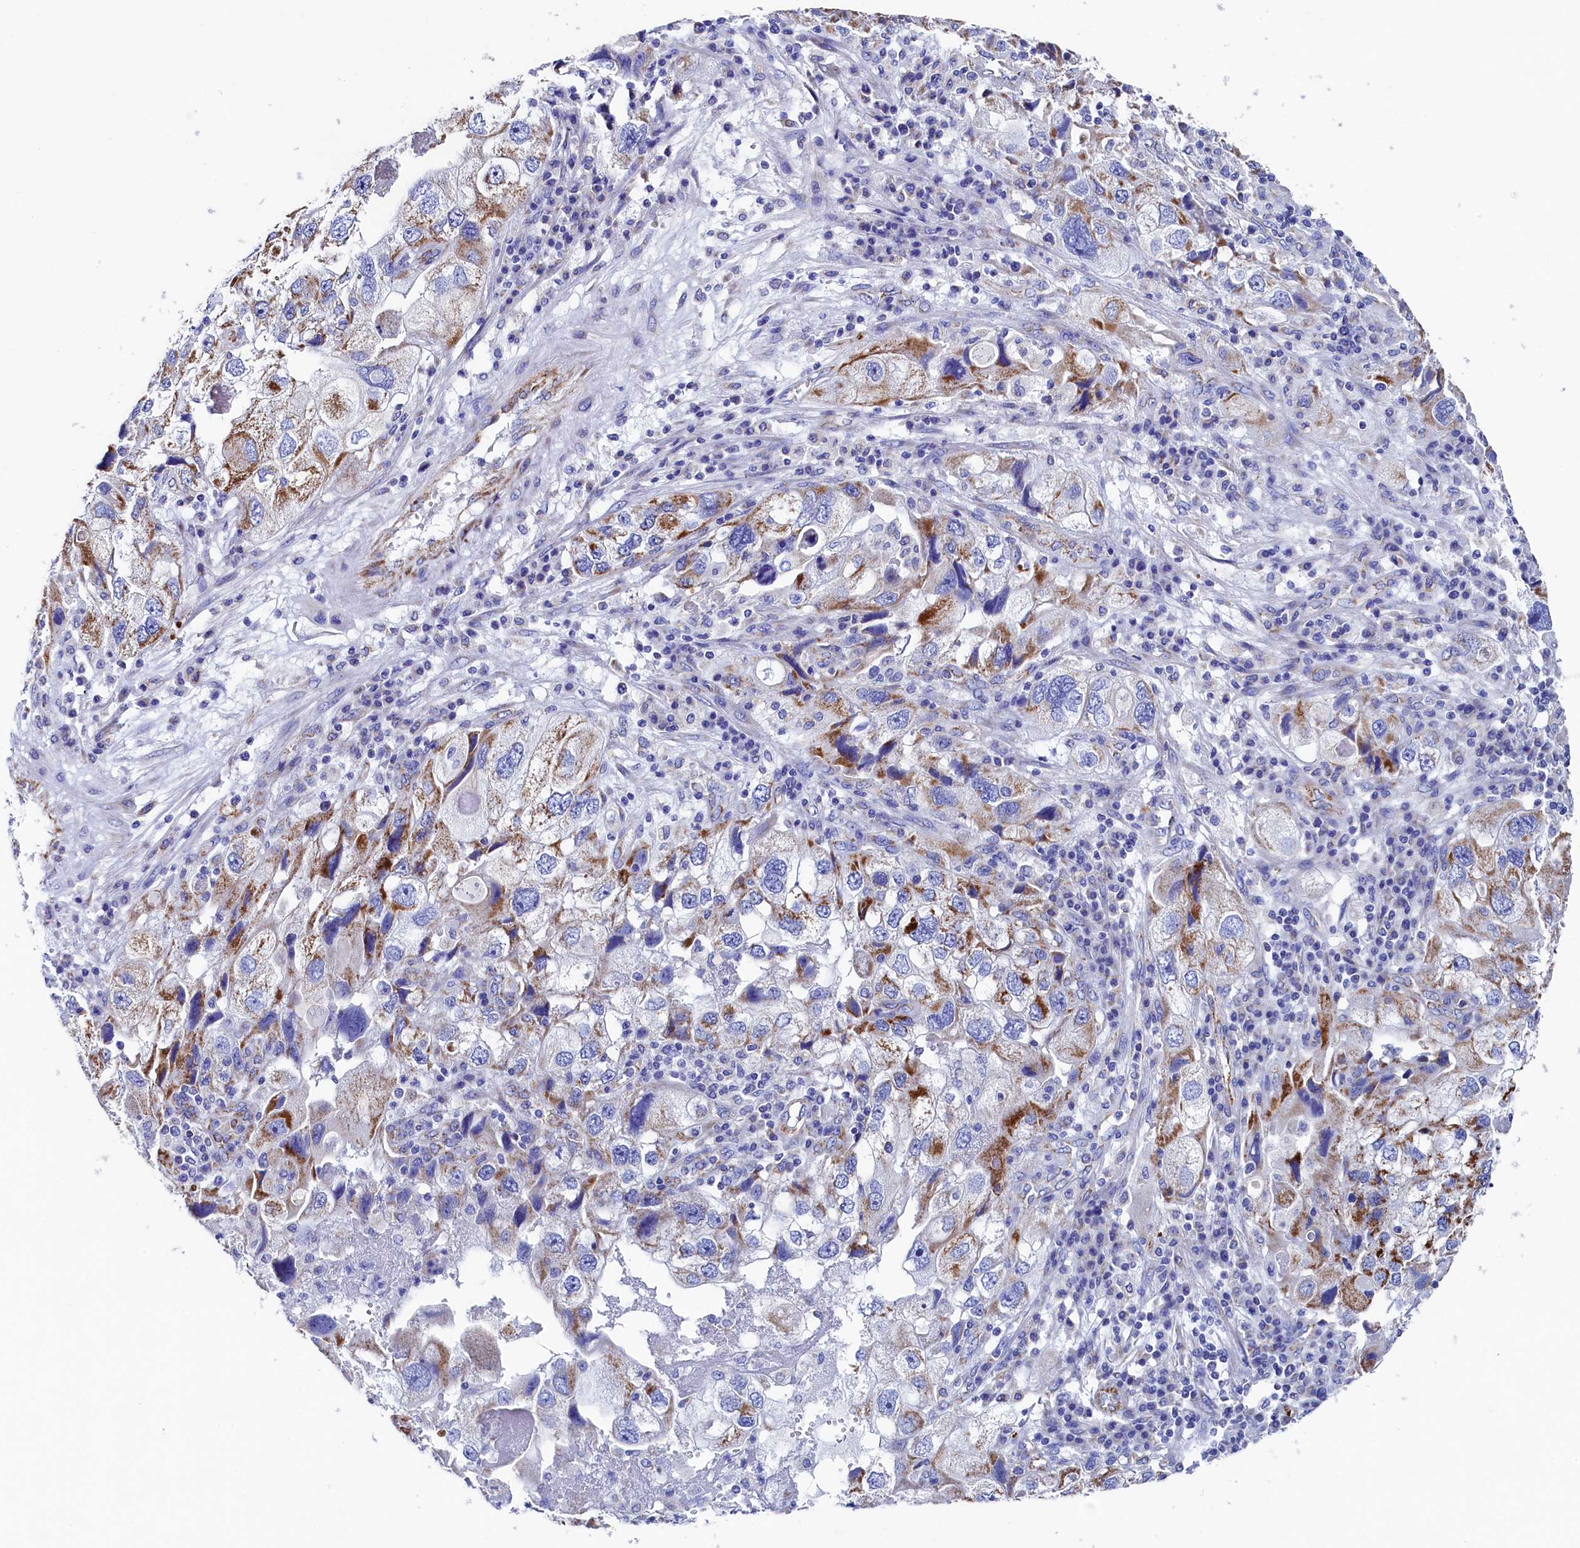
{"staining": {"intensity": "strong", "quantity": "25%-75%", "location": "cytoplasmic/membranous"}, "tissue": "endometrial cancer", "cell_type": "Tumor cells", "image_type": "cancer", "snomed": [{"axis": "morphology", "description": "Adenocarcinoma, NOS"}, {"axis": "topography", "description": "Endometrium"}], "caption": "Immunohistochemical staining of human adenocarcinoma (endometrial) shows strong cytoplasmic/membranous protein staining in about 25%-75% of tumor cells.", "gene": "MMAB", "patient": {"sex": "female", "age": 49}}